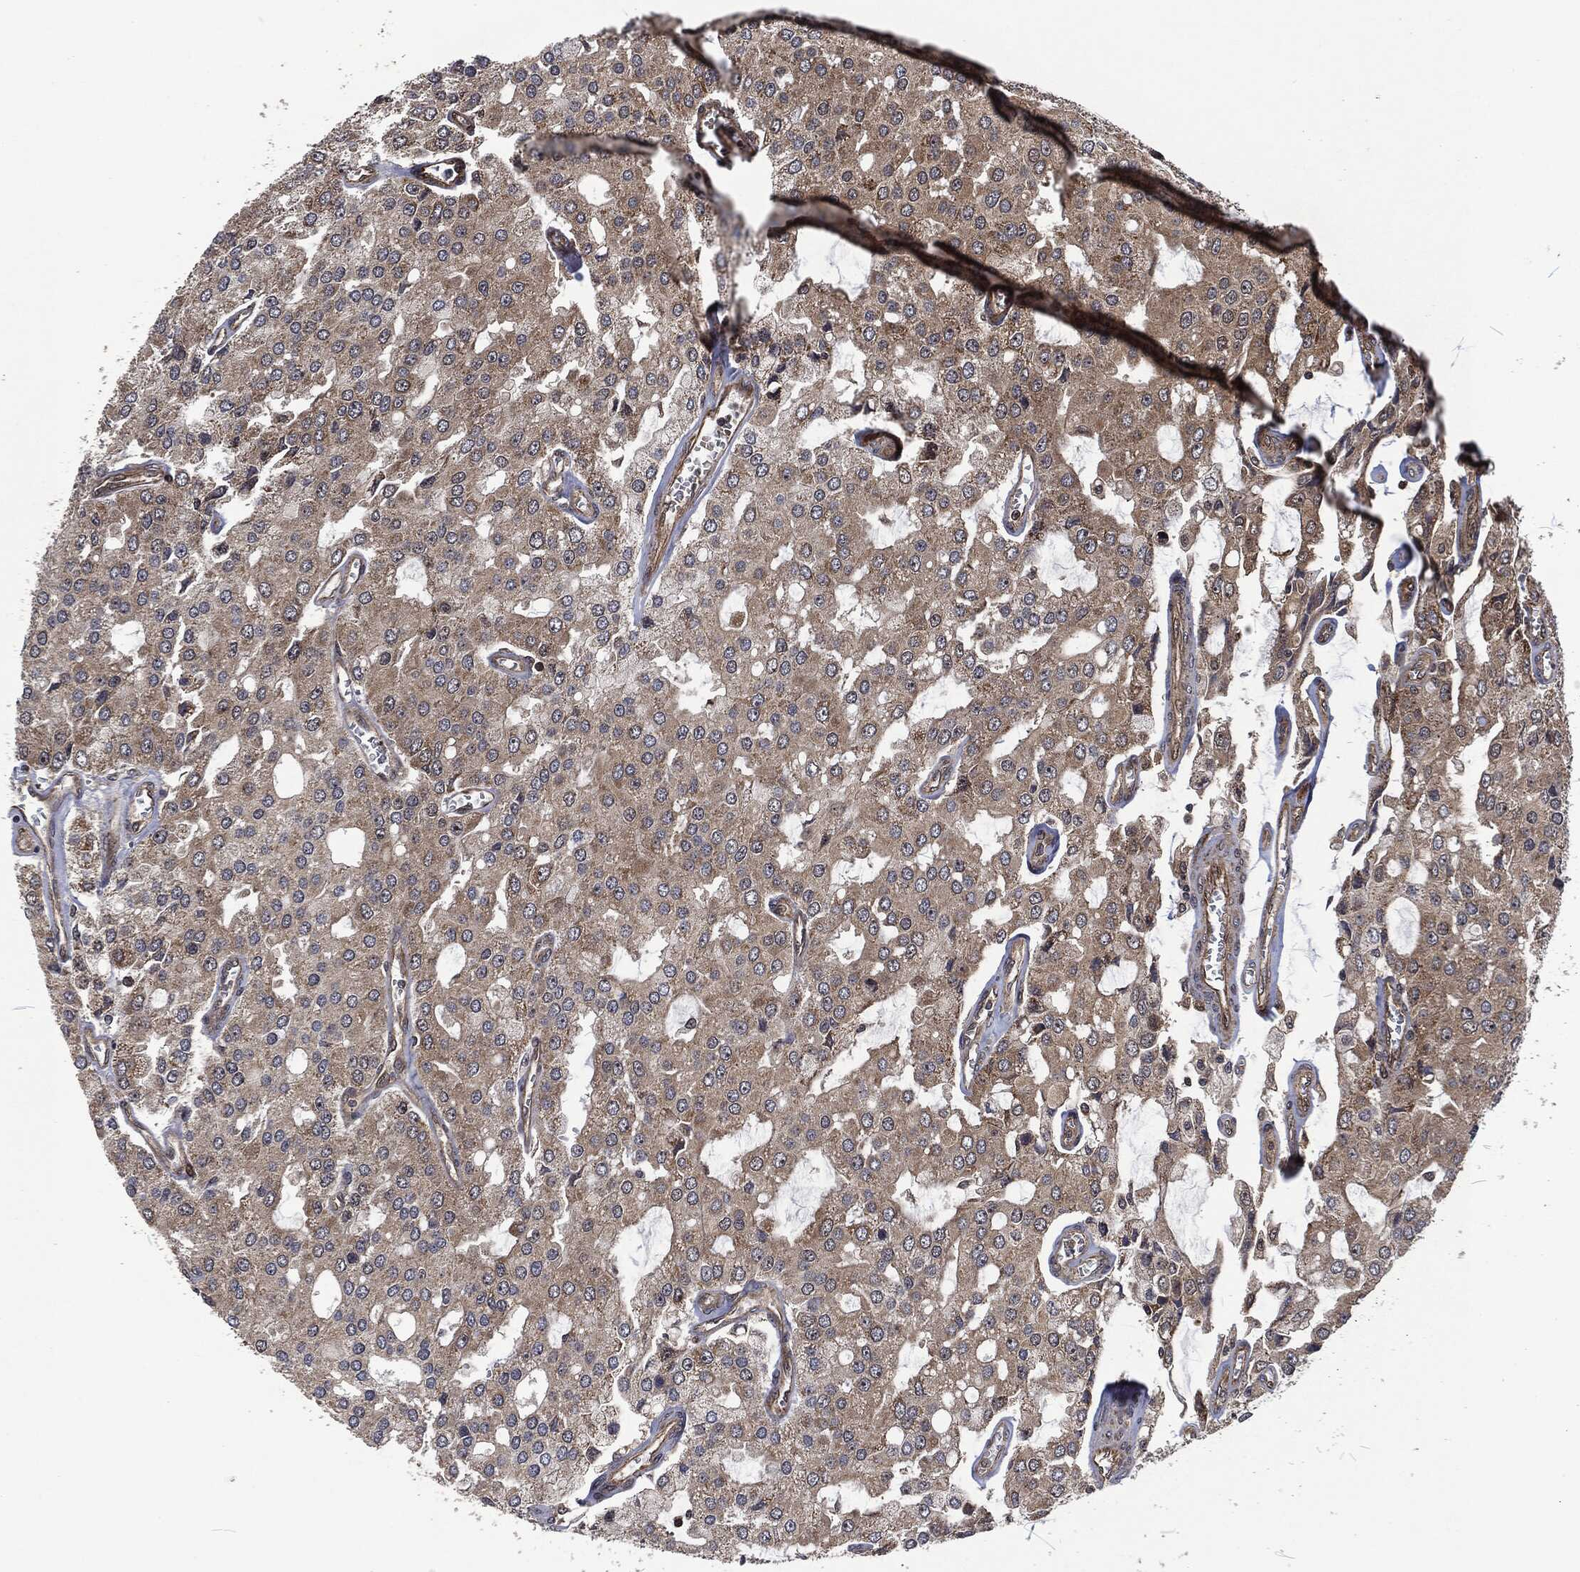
{"staining": {"intensity": "weak", "quantity": ">75%", "location": "cytoplasmic/membranous"}, "tissue": "prostate cancer", "cell_type": "Tumor cells", "image_type": "cancer", "snomed": [{"axis": "morphology", "description": "Adenocarcinoma, NOS"}, {"axis": "topography", "description": "Prostate and seminal vesicle, NOS"}, {"axis": "topography", "description": "Prostate"}], "caption": "This is a histology image of immunohistochemistry (IHC) staining of prostate cancer (adenocarcinoma), which shows weak positivity in the cytoplasmic/membranous of tumor cells.", "gene": "CMPK2", "patient": {"sex": "male", "age": 67}}